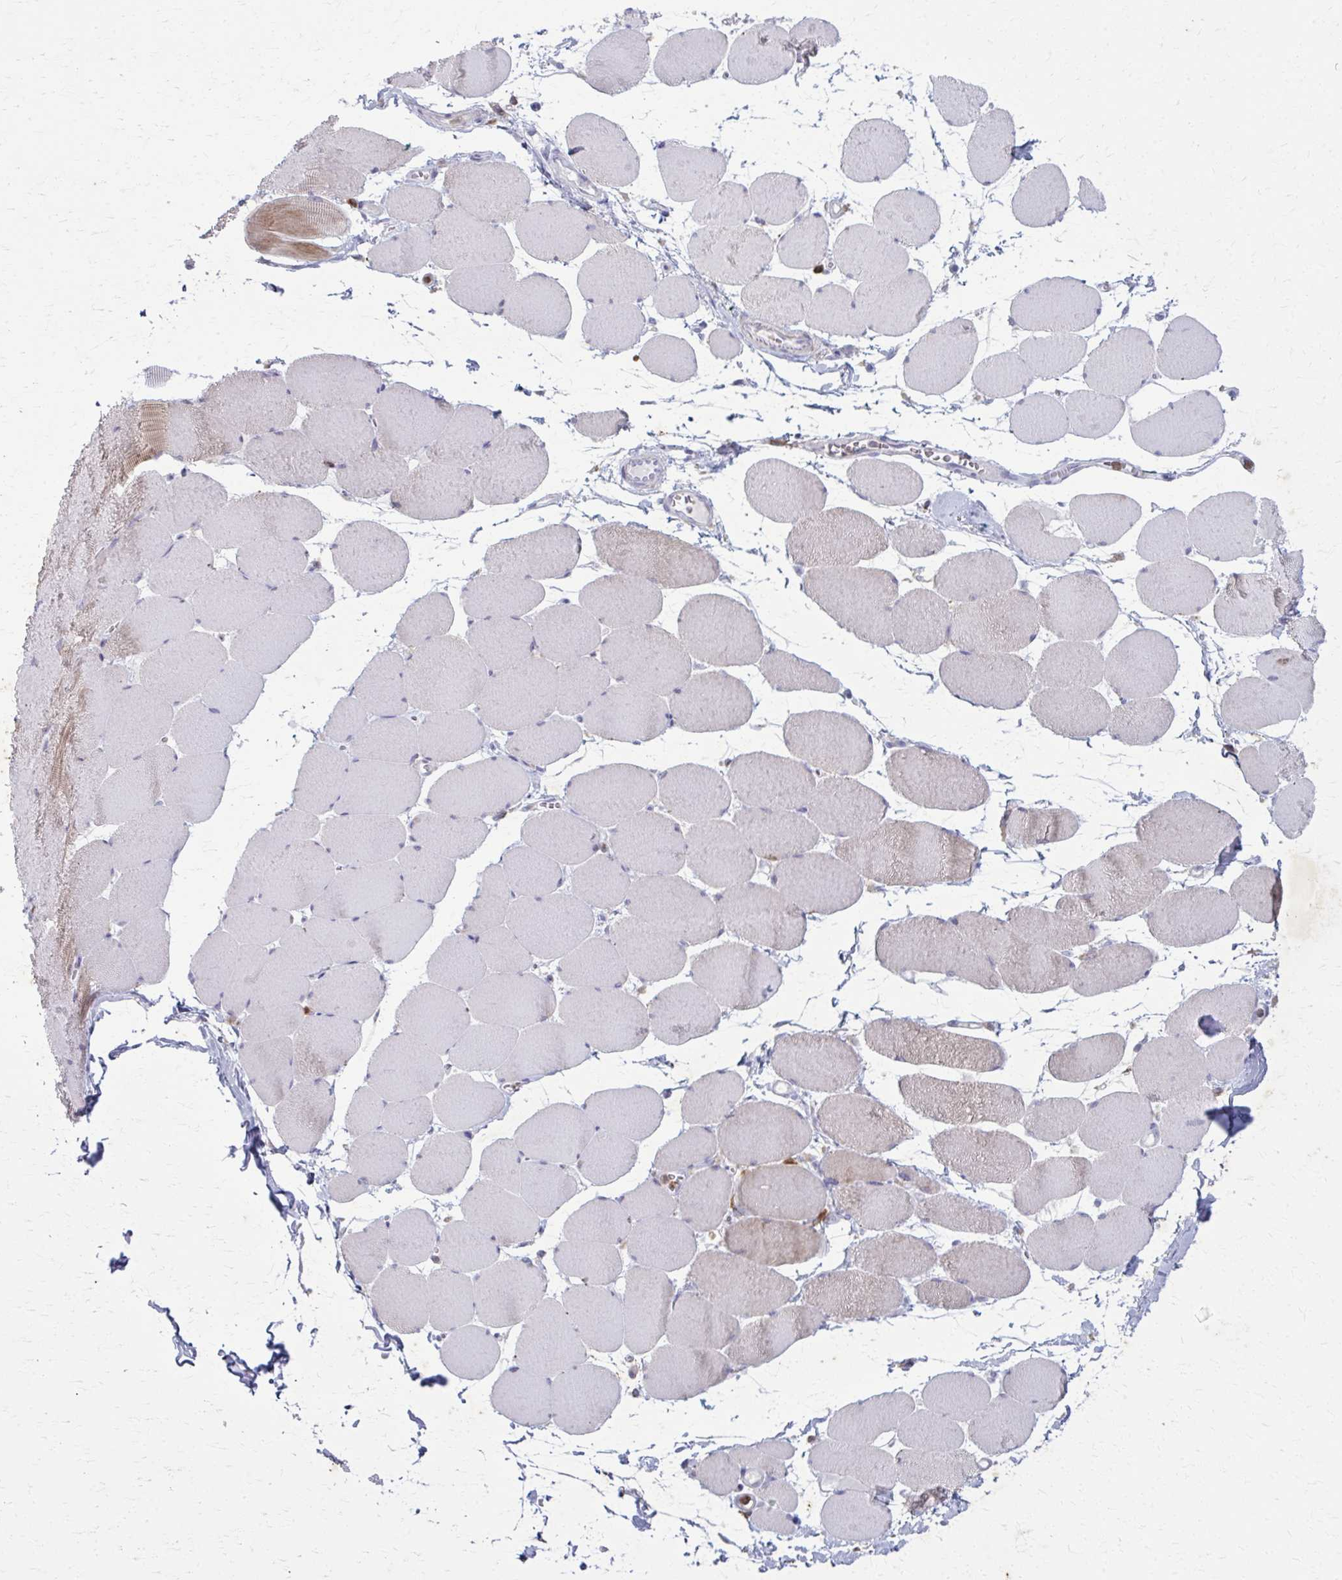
{"staining": {"intensity": "weak", "quantity": "<25%", "location": "cytoplasmic/membranous"}, "tissue": "skeletal muscle", "cell_type": "Myocytes", "image_type": "normal", "snomed": [{"axis": "morphology", "description": "Normal tissue, NOS"}, {"axis": "topography", "description": "Skeletal muscle"}], "caption": "The image demonstrates no staining of myocytes in normal skeletal muscle.", "gene": "CARD9", "patient": {"sex": "female", "age": 75}}